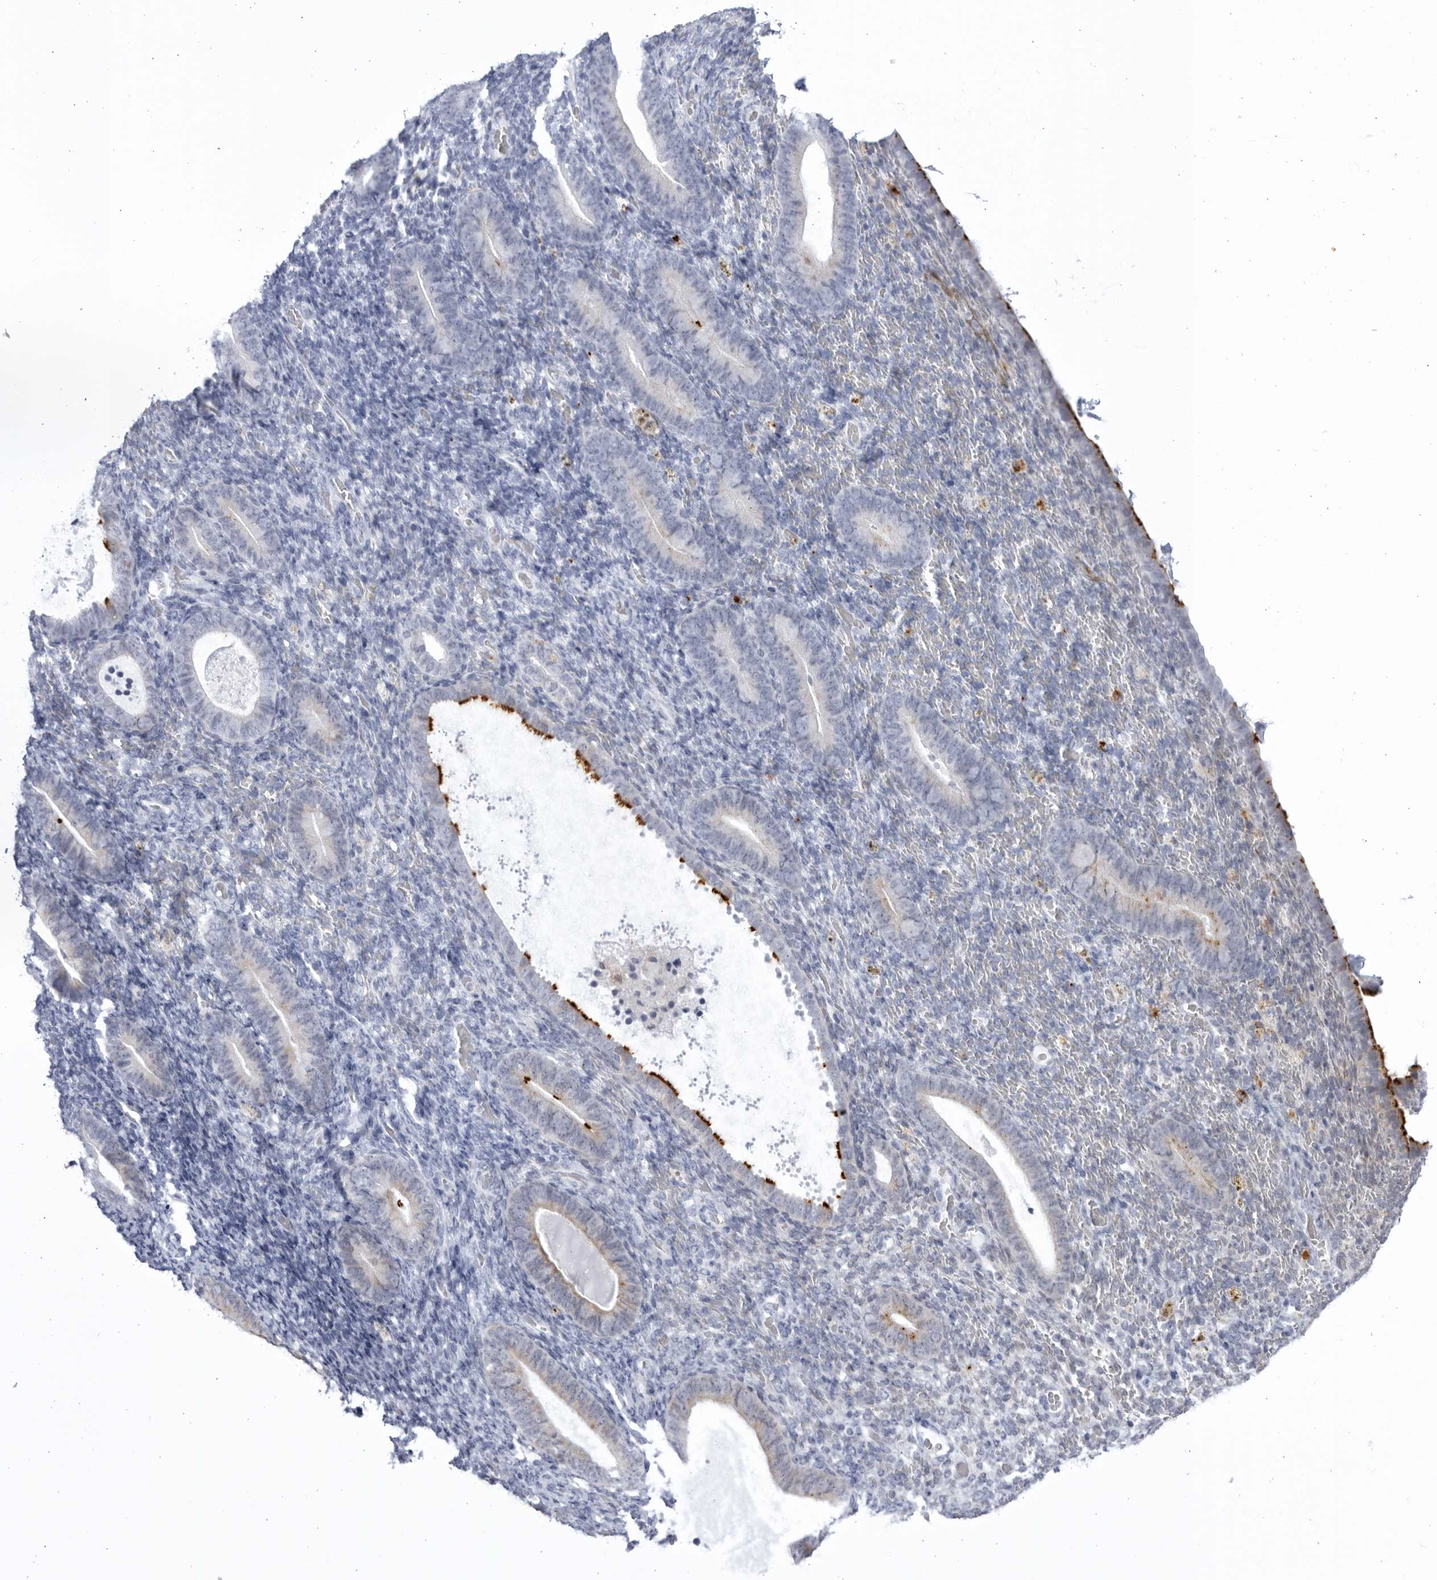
{"staining": {"intensity": "negative", "quantity": "none", "location": "none"}, "tissue": "endometrium", "cell_type": "Cells in endometrial stroma", "image_type": "normal", "snomed": [{"axis": "morphology", "description": "Normal tissue, NOS"}, {"axis": "topography", "description": "Endometrium"}], "caption": "The image demonstrates no significant staining in cells in endometrial stroma of endometrium. (Immunohistochemistry, brightfield microscopy, high magnification).", "gene": "CCDC181", "patient": {"sex": "female", "age": 51}}